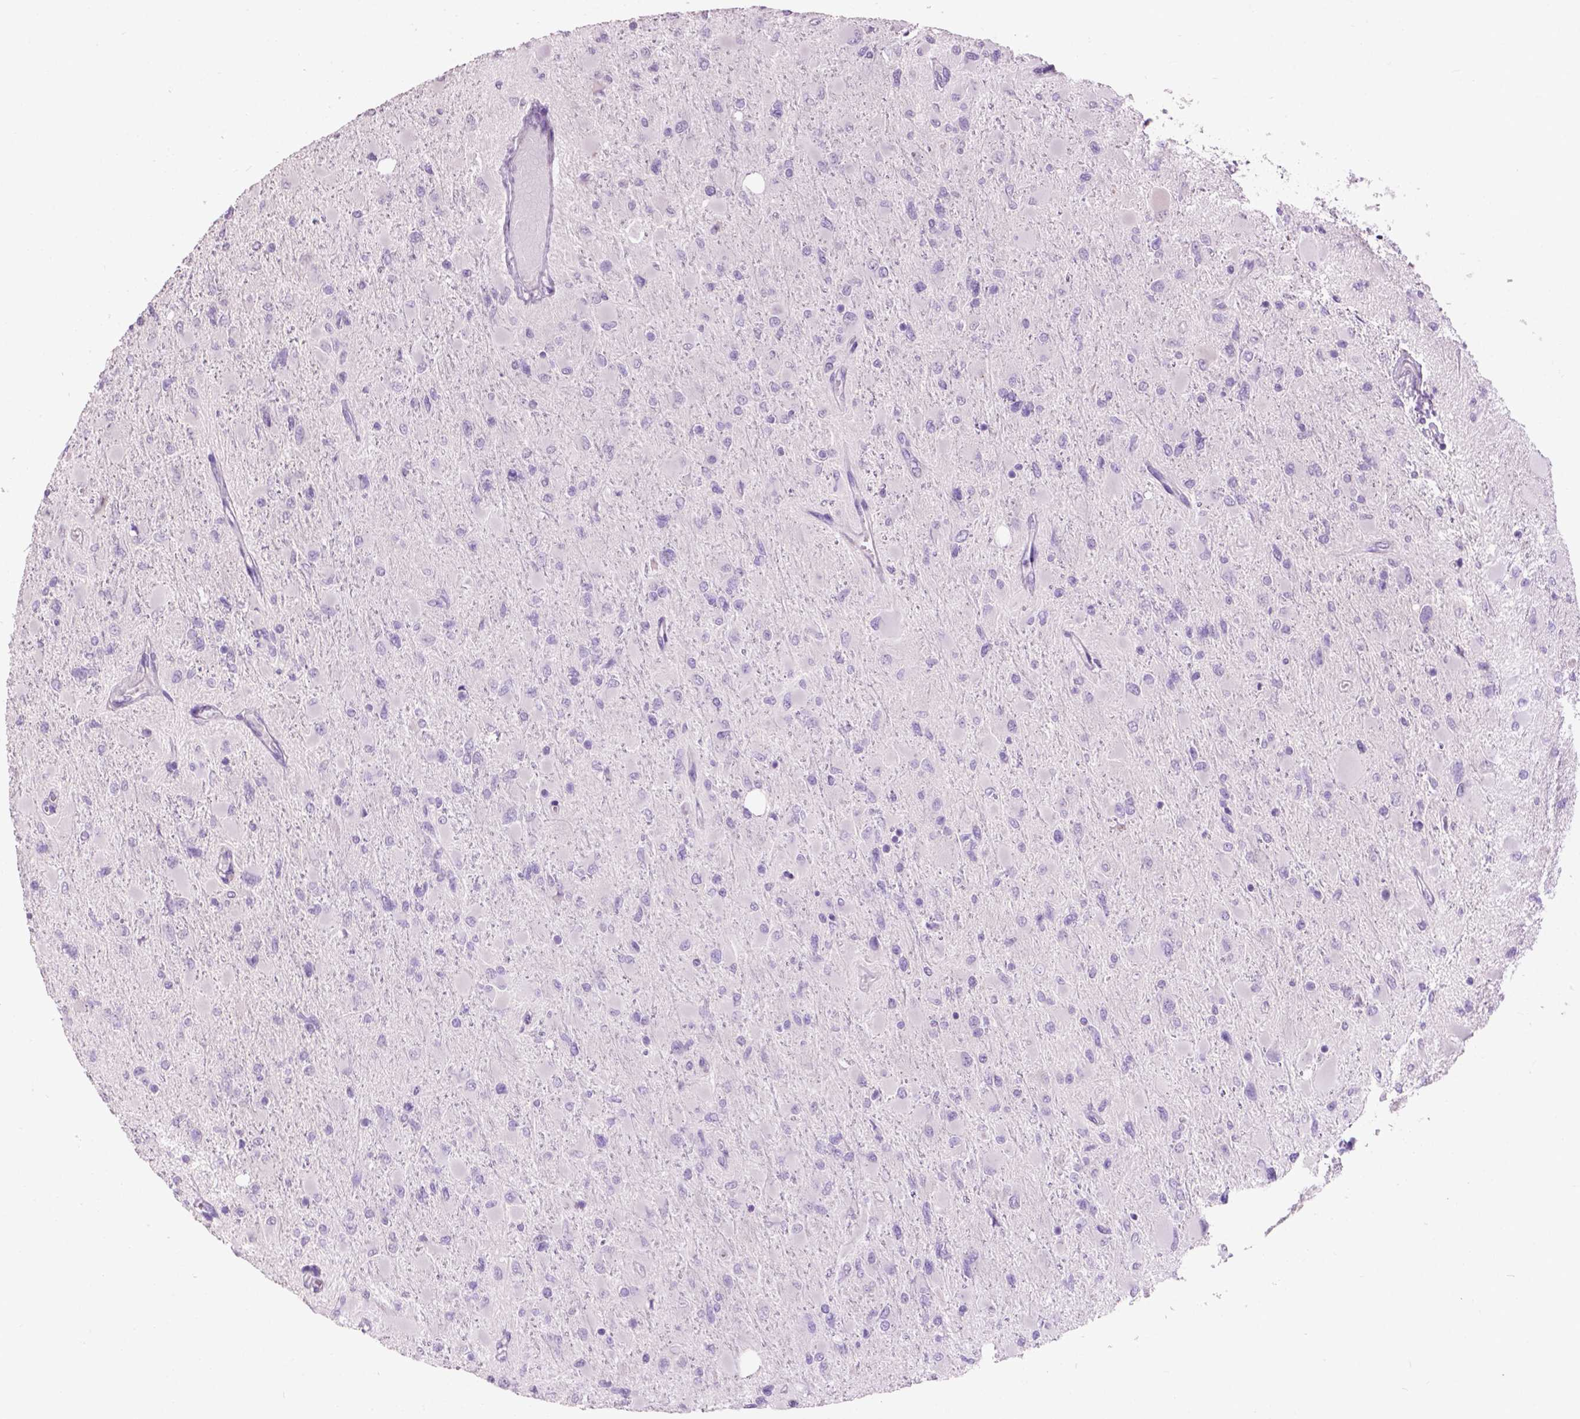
{"staining": {"intensity": "negative", "quantity": "none", "location": "none"}, "tissue": "glioma", "cell_type": "Tumor cells", "image_type": "cancer", "snomed": [{"axis": "morphology", "description": "Glioma, malignant, High grade"}, {"axis": "topography", "description": "Cerebral cortex"}], "caption": "Immunohistochemical staining of human glioma reveals no significant staining in tumor cells.", "gene": "CRYBA4", "patient": {"sex": "female", "age": 36}}